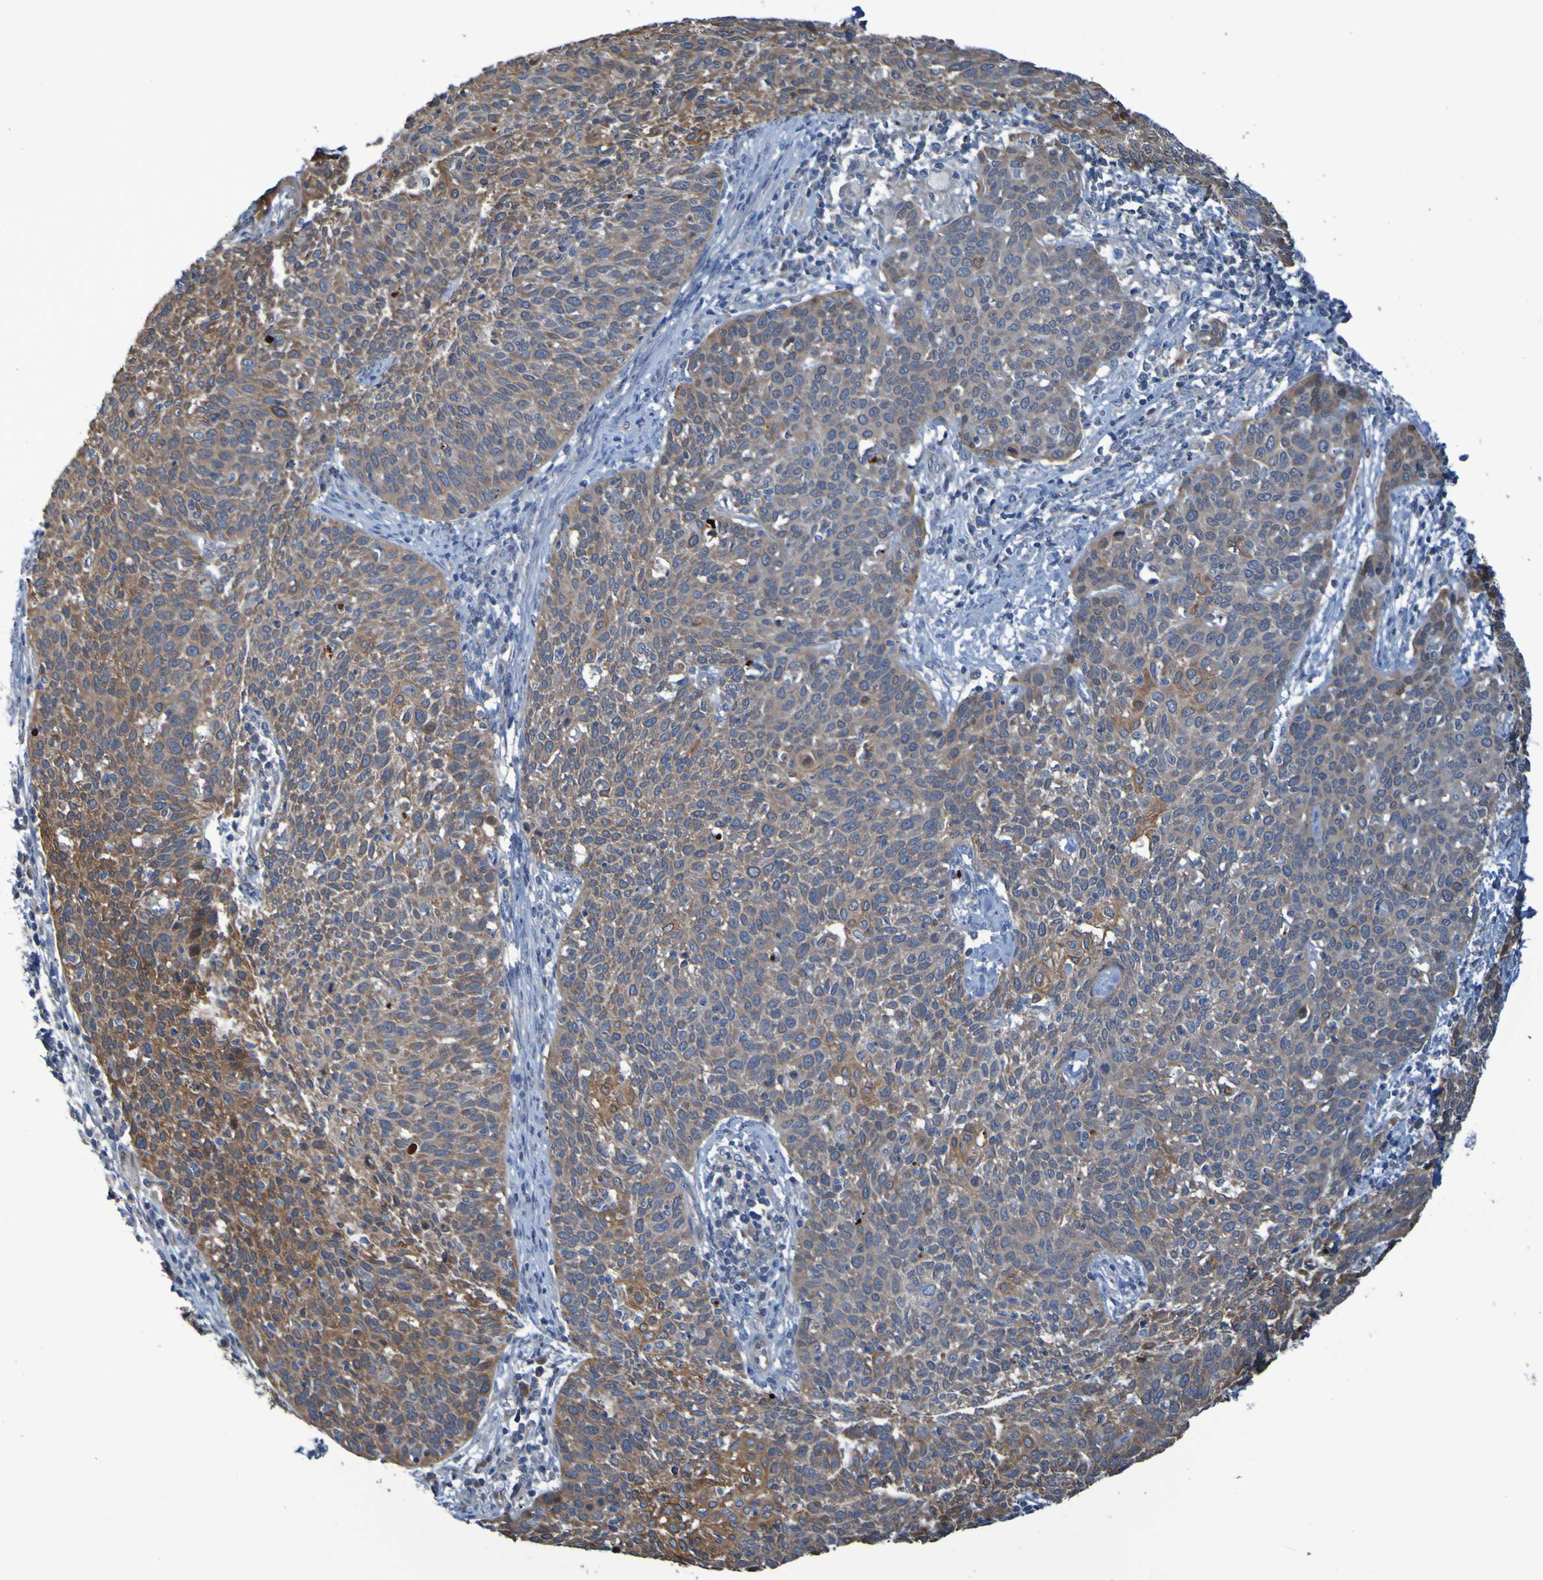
{"staining": {"intensity": "moderate", "quantity": ">75%", "location": "cytoplasmic/membranous"}, "tissue": "cervical cancer", "cell_type": "Tumor cells", "image_type": "cancer", "snomed": [{"axis": "morphology", "description": "Squamous cell carcinoma, NOS"}, {"axis": "topography", "description": "Cervix"}], "caption": "A histopathology image of cervical cancer (squamous cell carcinoma) stained for a protein demonstrates moderate cytoplasmic/membranous brown staining in tumor cells. The staining is performed using DAB brown chromogen to label protein expression. The nuclei are counter-stained blue using hematoxylin.", "gene": "NPRL3", "patient": {"sex": "female", "age": 38}}